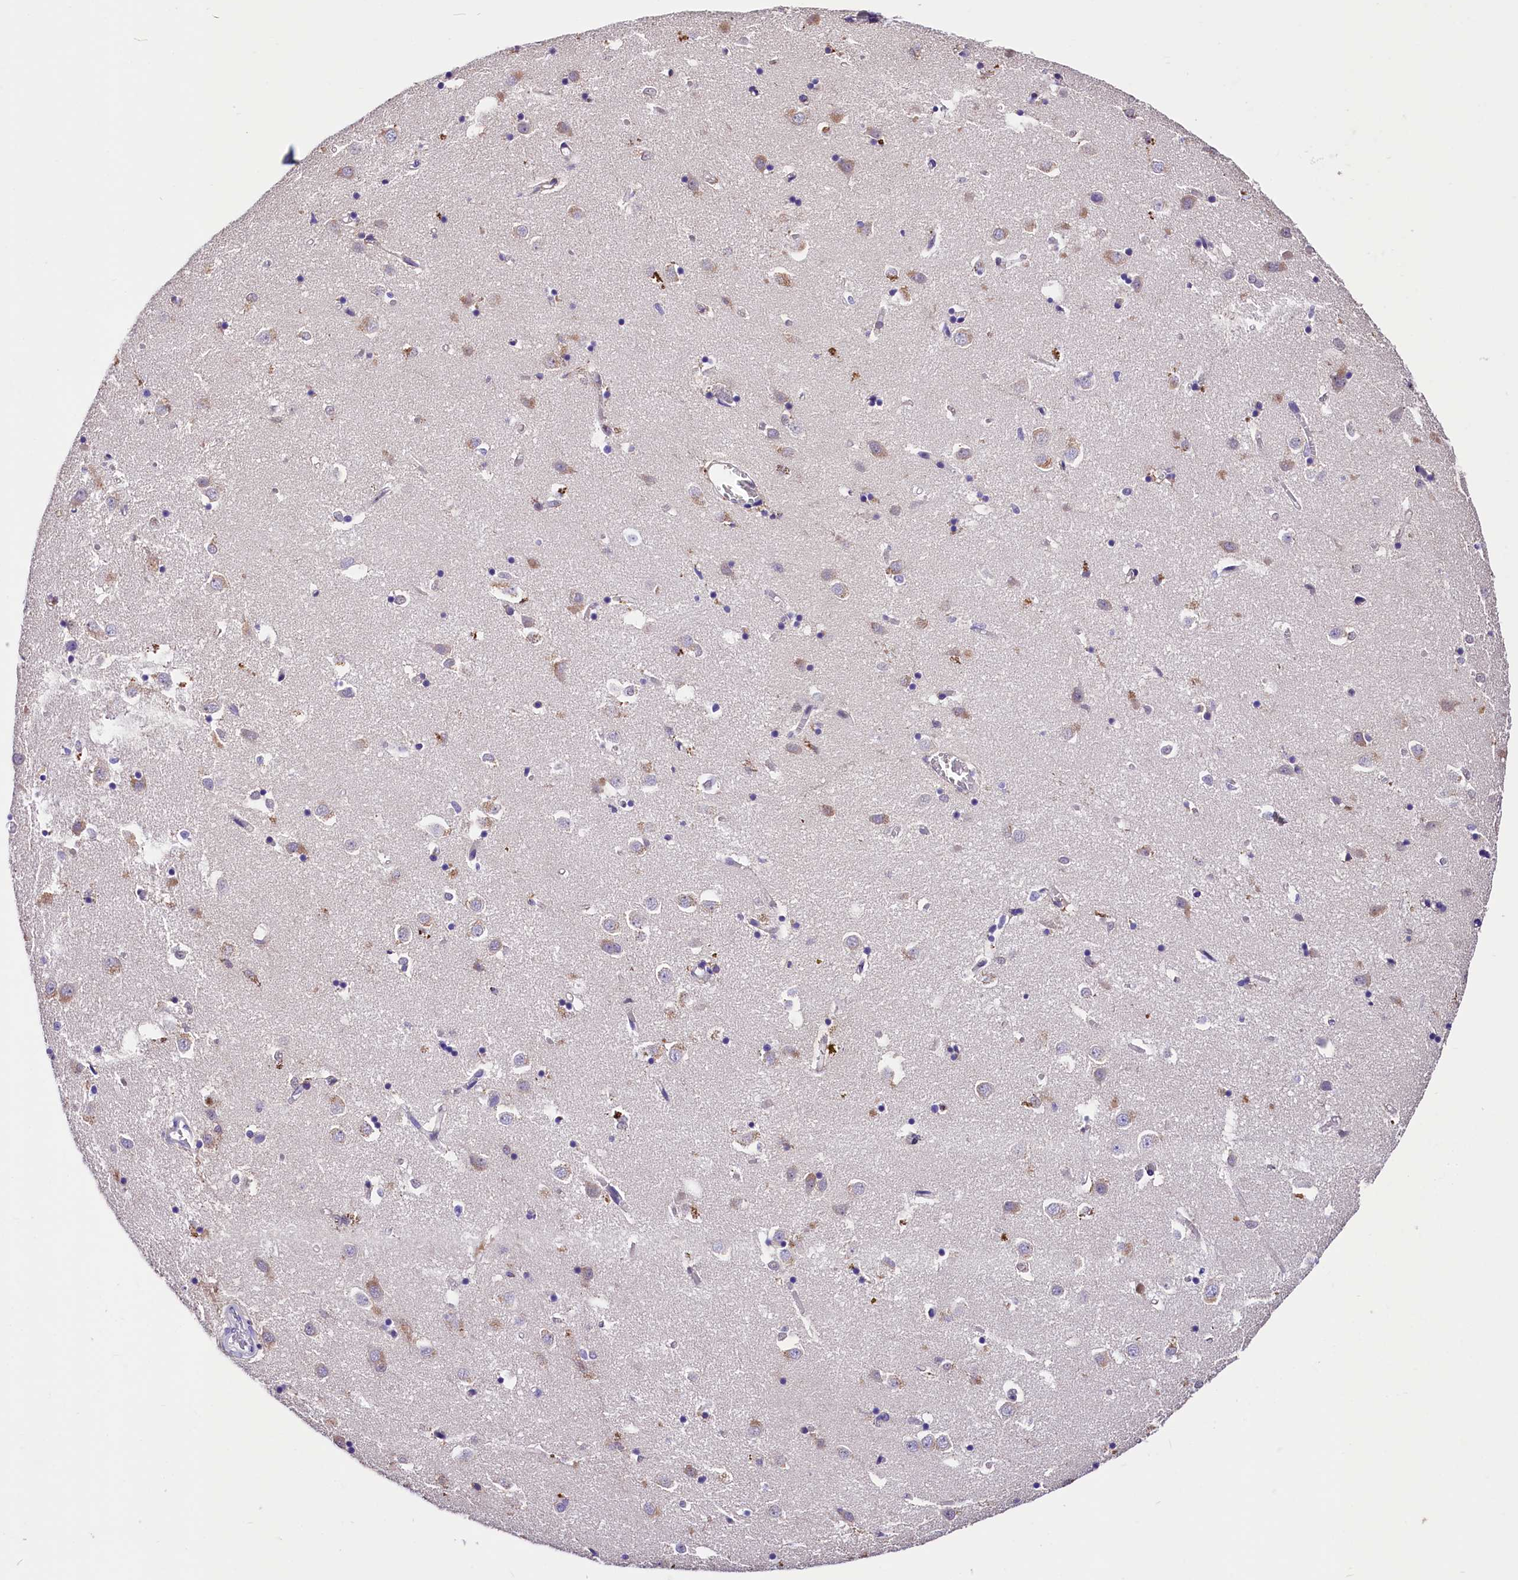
{"staining": {"intensity": "negative", "quantity": "none", "location": "none"}, "tissue": "caudate", "cell_type": "Glial cells", "image_type": "normal", "snomed": [{"axis": "morphology", "description": "Normal tissue, NOS"}, {"axis": "topography", "description": "Lateral ventricle wall"}], "caption": "This is an immunohistochemistry (IHC) micrograph of benign caudate. There is no positivity in glial cells.", "gene": "ARMC6", "patient": {"sex": "male", "age": 70}}